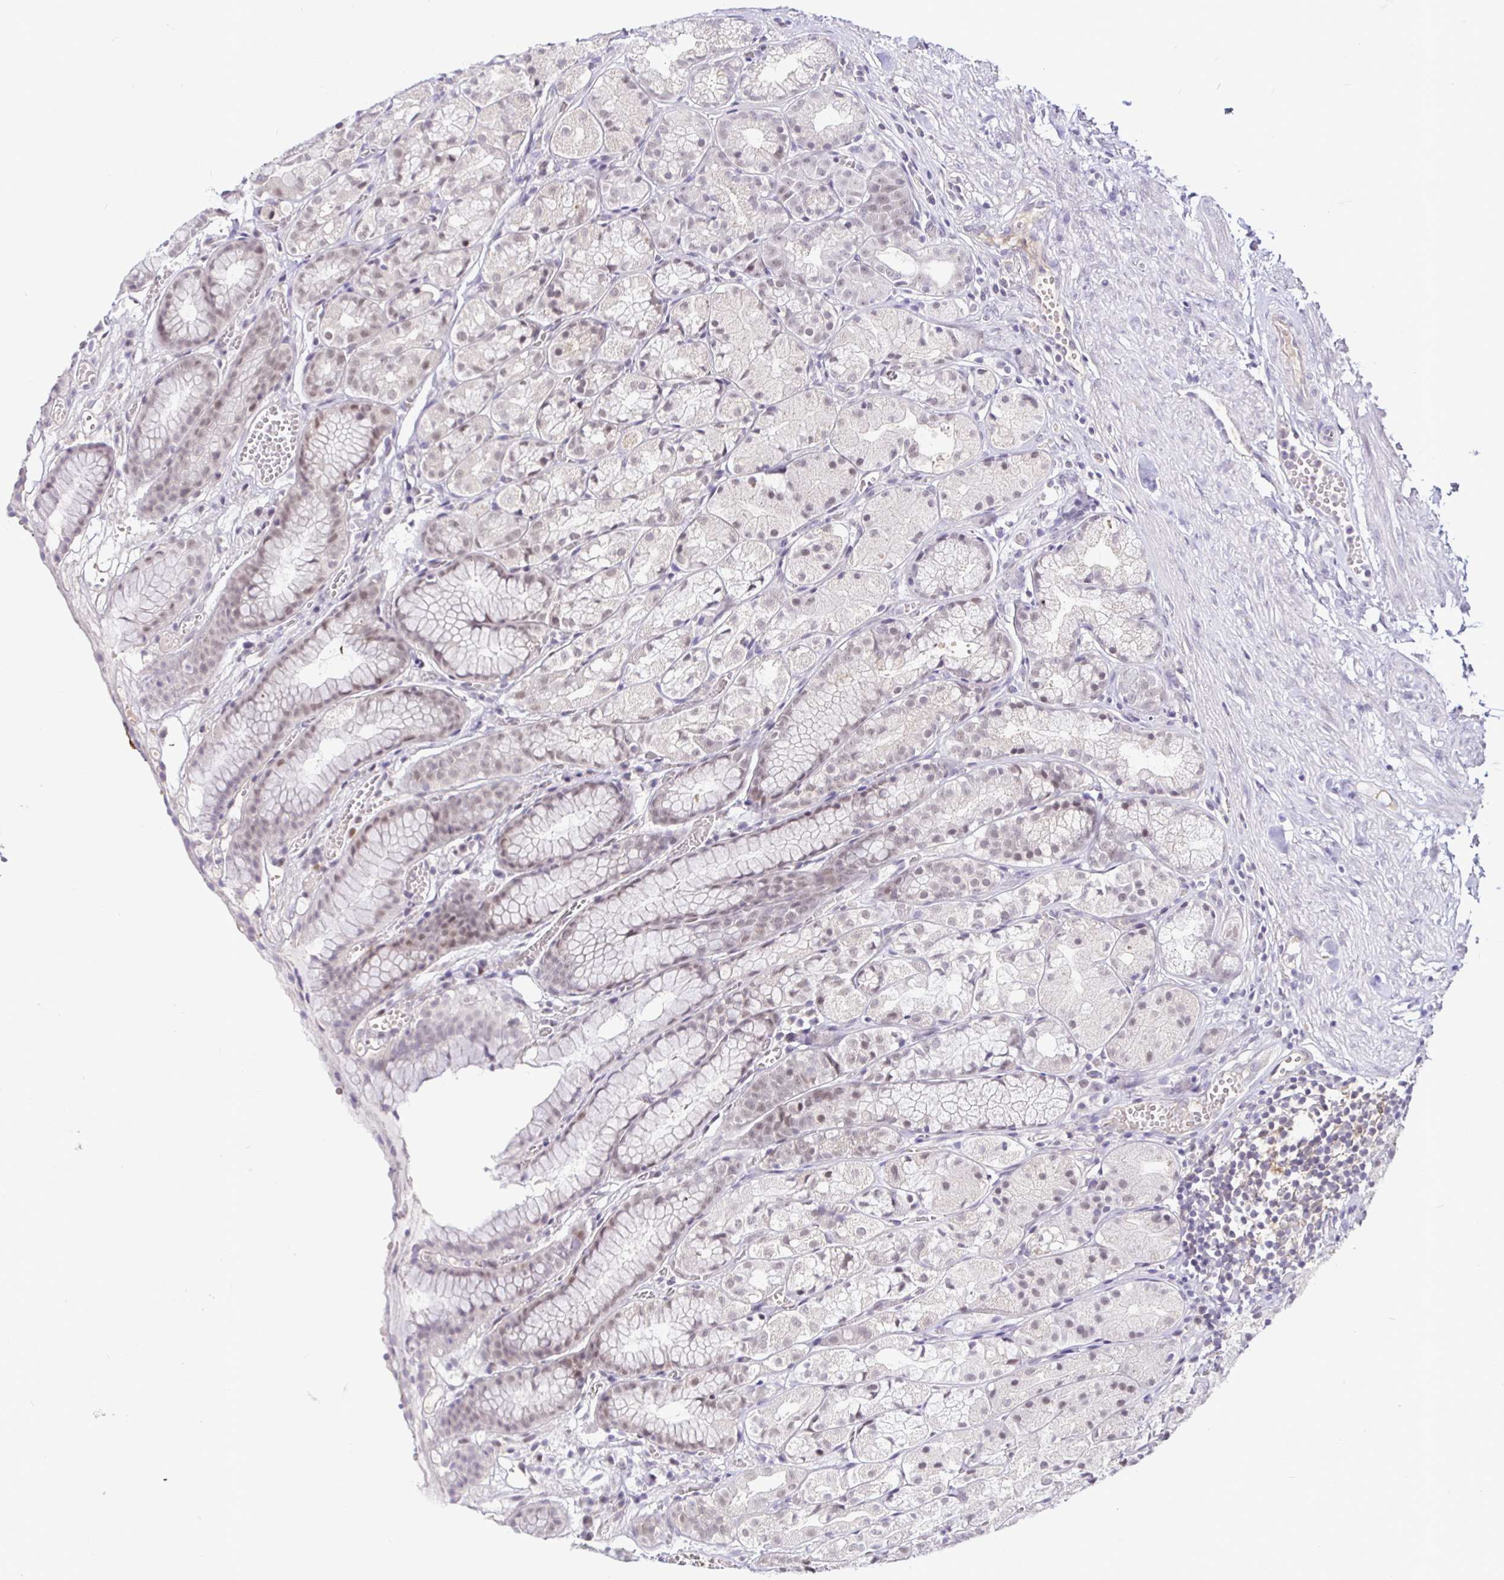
{"staining": {"intensity": "moderate", "quantity": "<25%", "location": "nuclear"}, "tissue": "stomach", "cell_type": "Glandular cells", "image_type": "normal", "snomed": [{"axis": "morphology", "description": "Normal tissue, NOS"}, {"axis": "topography", "description": "Stomach"}], "caption": "DAB immunohistochemical staining of benign human stomach shows moderate nuclear protein expression in approximately <25% of glandular cells.", "gene": "NUP188", "patient": {"sex": "male", "age": 70}}